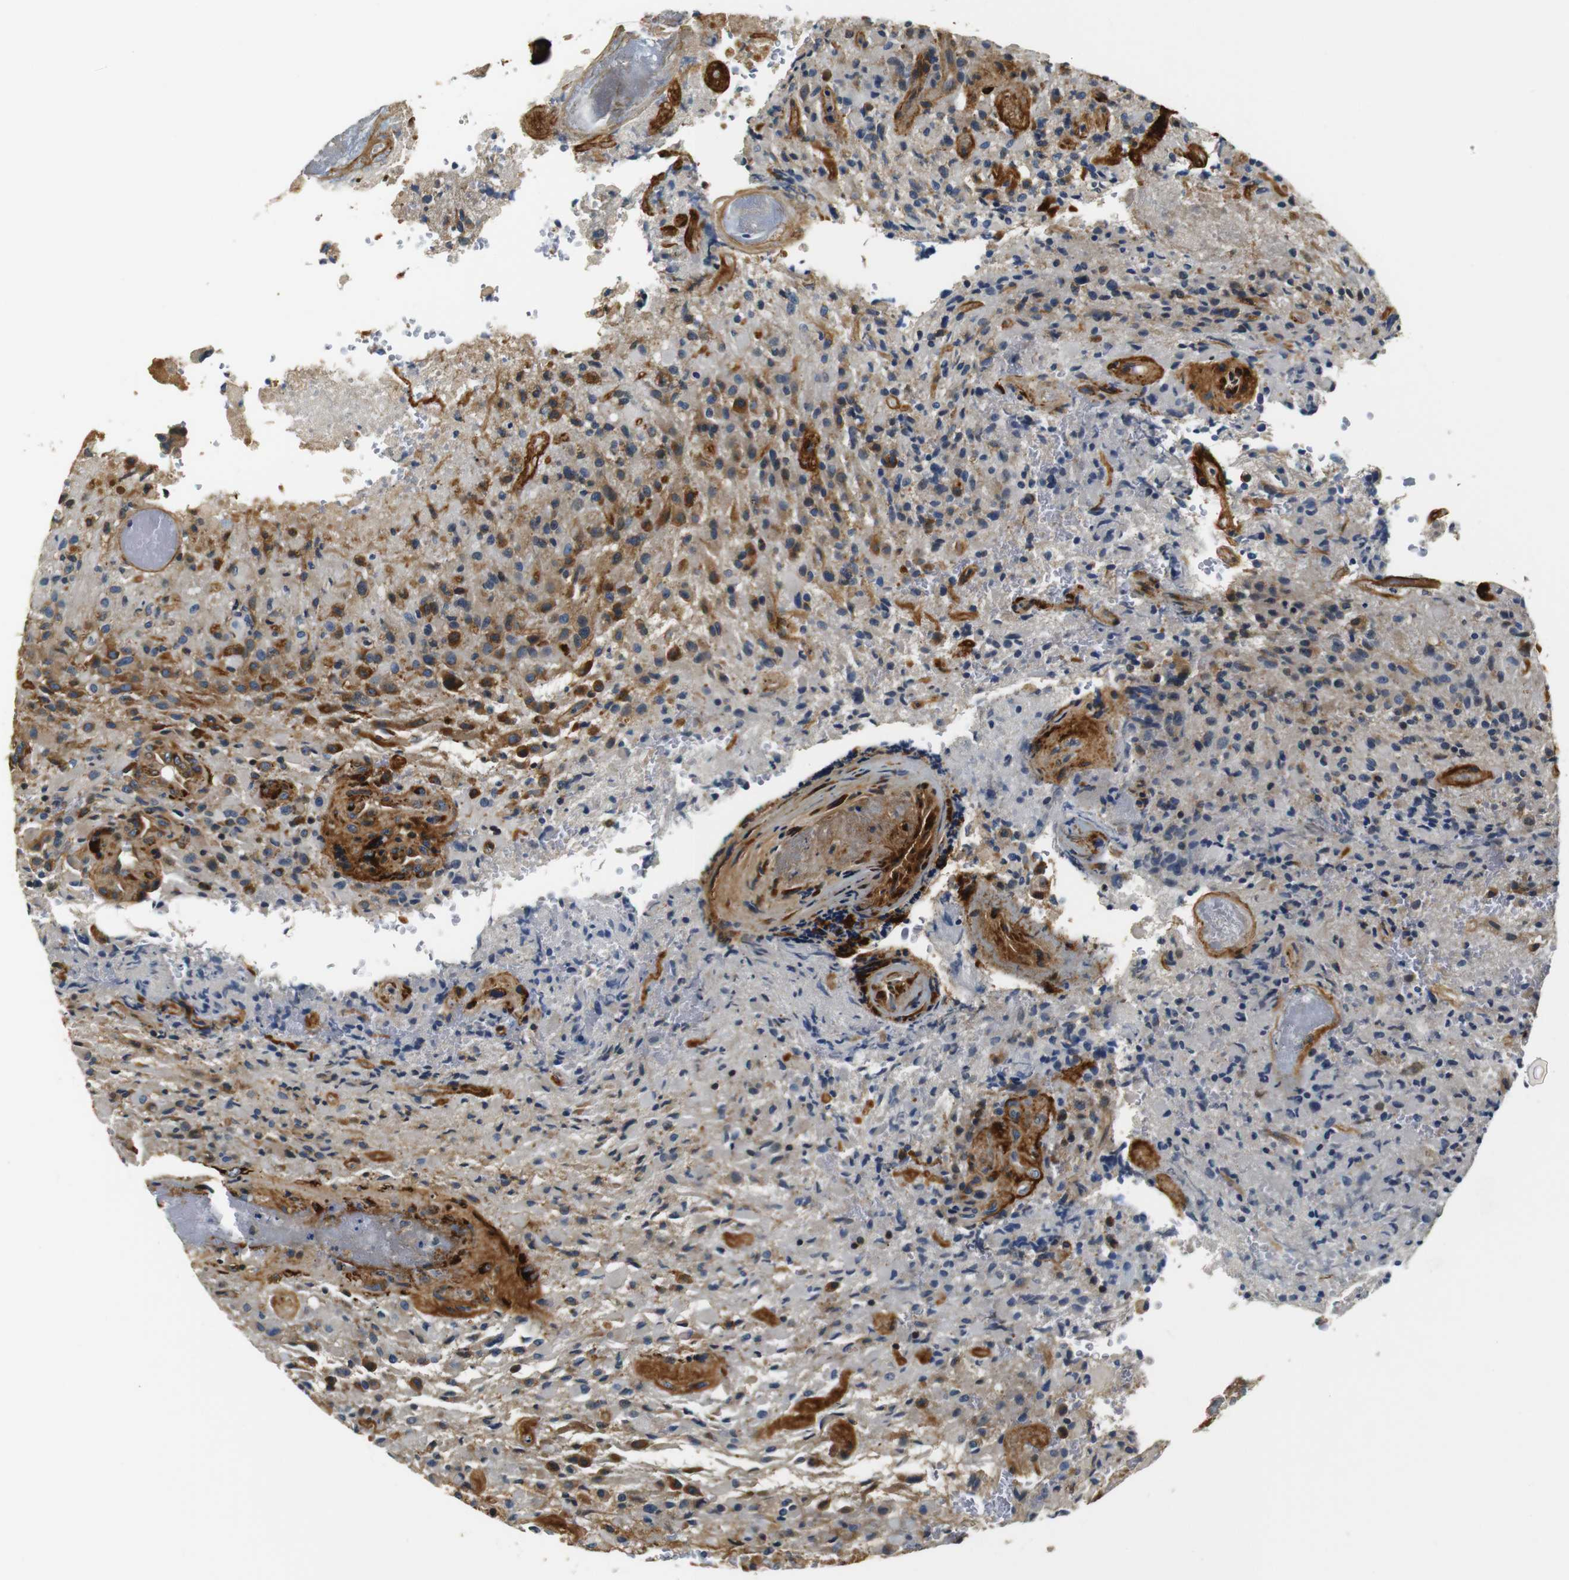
{"staining": {"intensity": "moderate", "quantity": "<25%", "location": "cytoplasmic/membranous"}, "tissue": "glioma", "cell_type": "Tumor cells", "image_type": "cancer", "snomed": [{"axis": "morphology", "description": "Glioma, malignant, High grade"}, {"axis": "topography", "description": "Brain"}], "caption": "Glioma was stained to show a protein in brown. There is low levels of moderate cytoplasmic/membranous positivity in about <25% of tumor cells.", "gene": "COL1A1", "patient": {"sex": "male", "age": 71}}